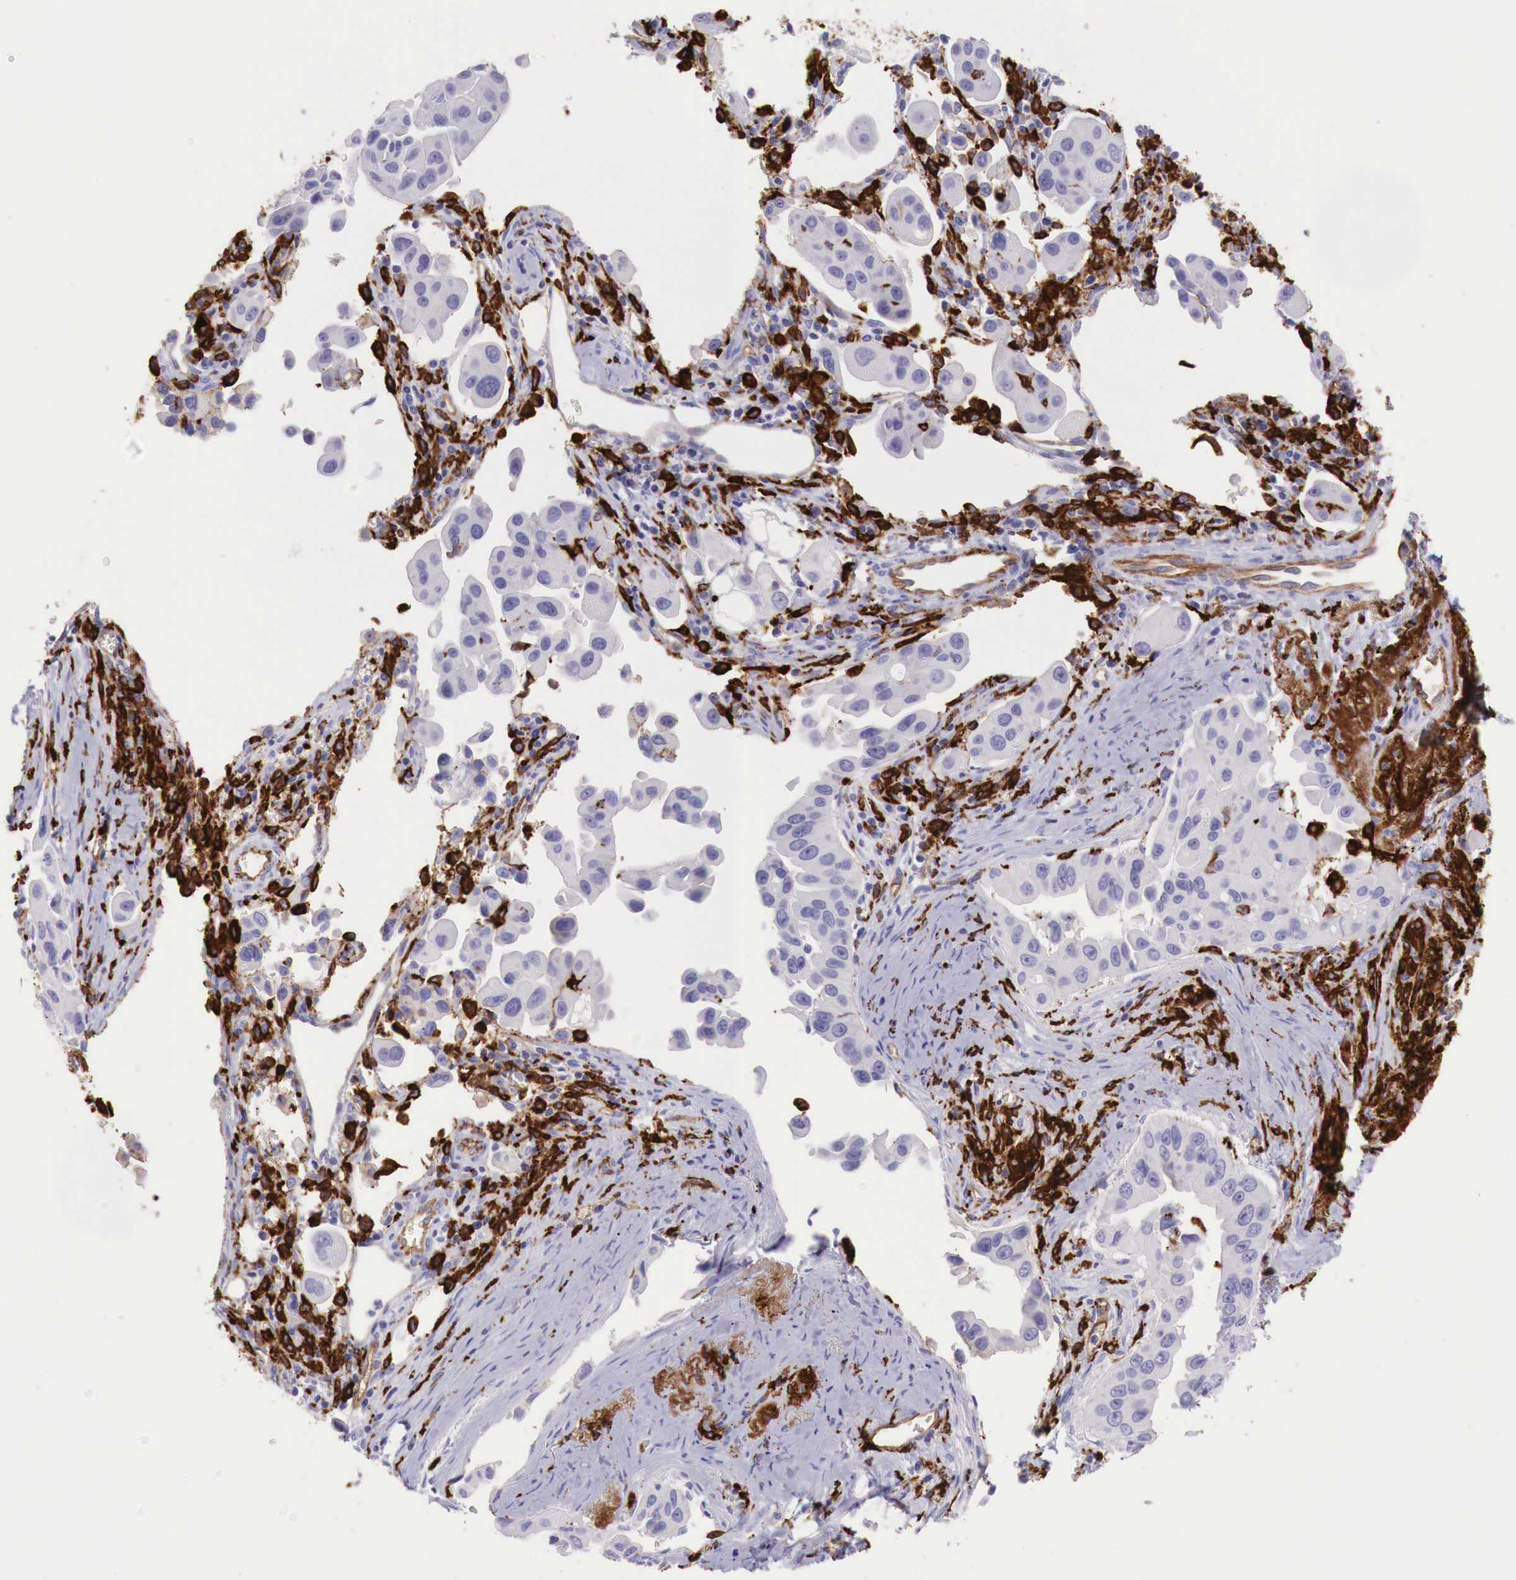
{"staining": {"intensity": "negative", "quantity": "none", "location": "none"}, "tissue": "lung cancer", "cell_type": "Tumor cells", "image_type": "cancer", "snomed": [{"axis": "morphology", "description": "Adenocarcinoma, NOS"}, {"axis": "topography", "description": "Lung"}], "caption": "Tumor cells show no significant staining in adenocarcinoma (lung).", "gene": "MSR1", "patient": {"sex": "male", "age": 68}}